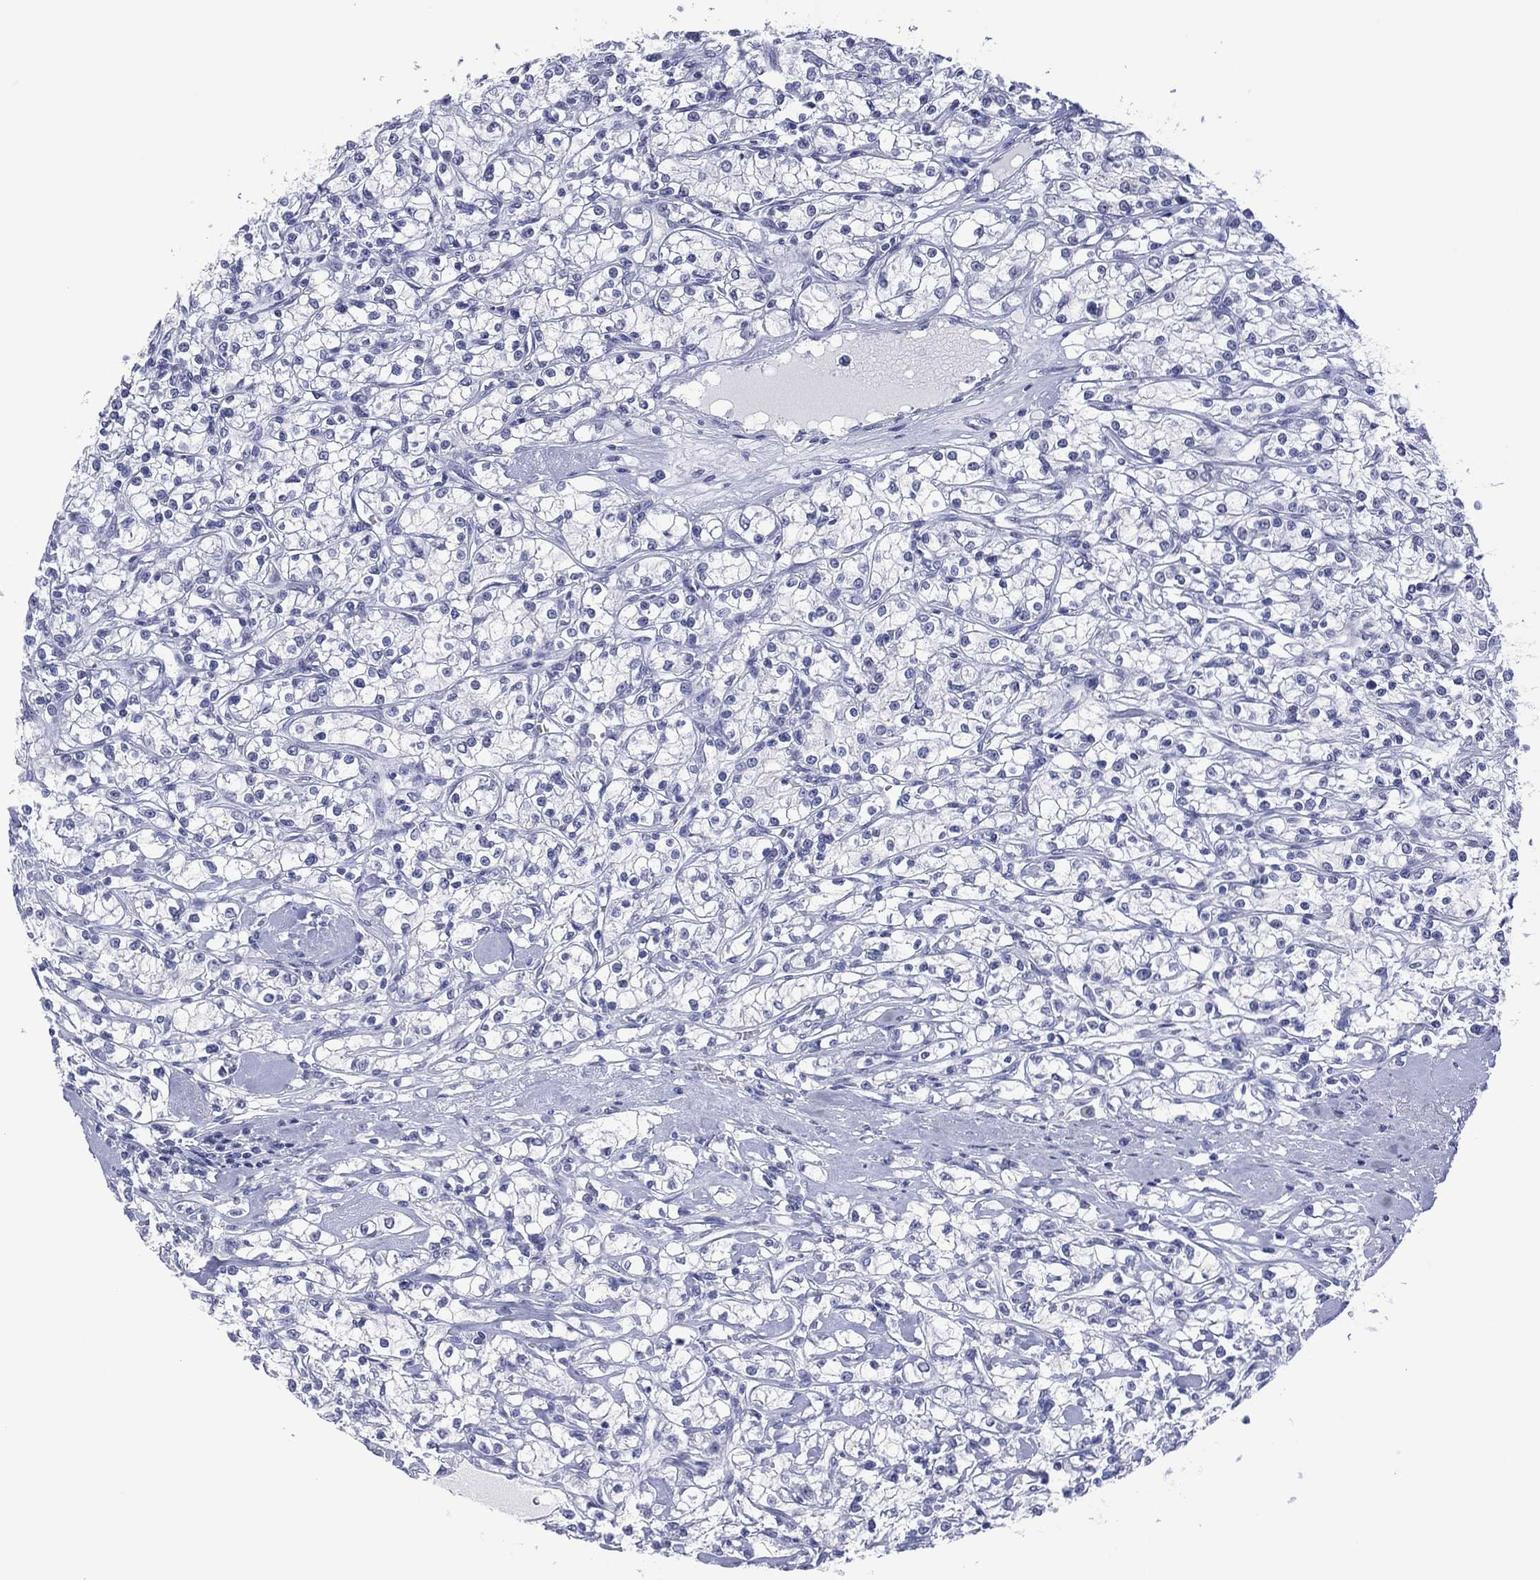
{"staining": {"intensity": "negative", "quantity": "none", "location": "none"}, "tissue": "renal cancer", "cell_type": "Tumor cells", "image_type": "cancer", "snomed": [{"axis": "morphology", "description": "Adenocarcinoma, NOS"}, {"axis": "topography", "description": "Kidney"}], "caption": "Human adenocarcinoma (renal) stained for a protein using immunohistochemistry (IHC) demonstrates no expression in tumor cells.", "gene": "UTF1", "patient": {"sex": "female", "age": 59}}